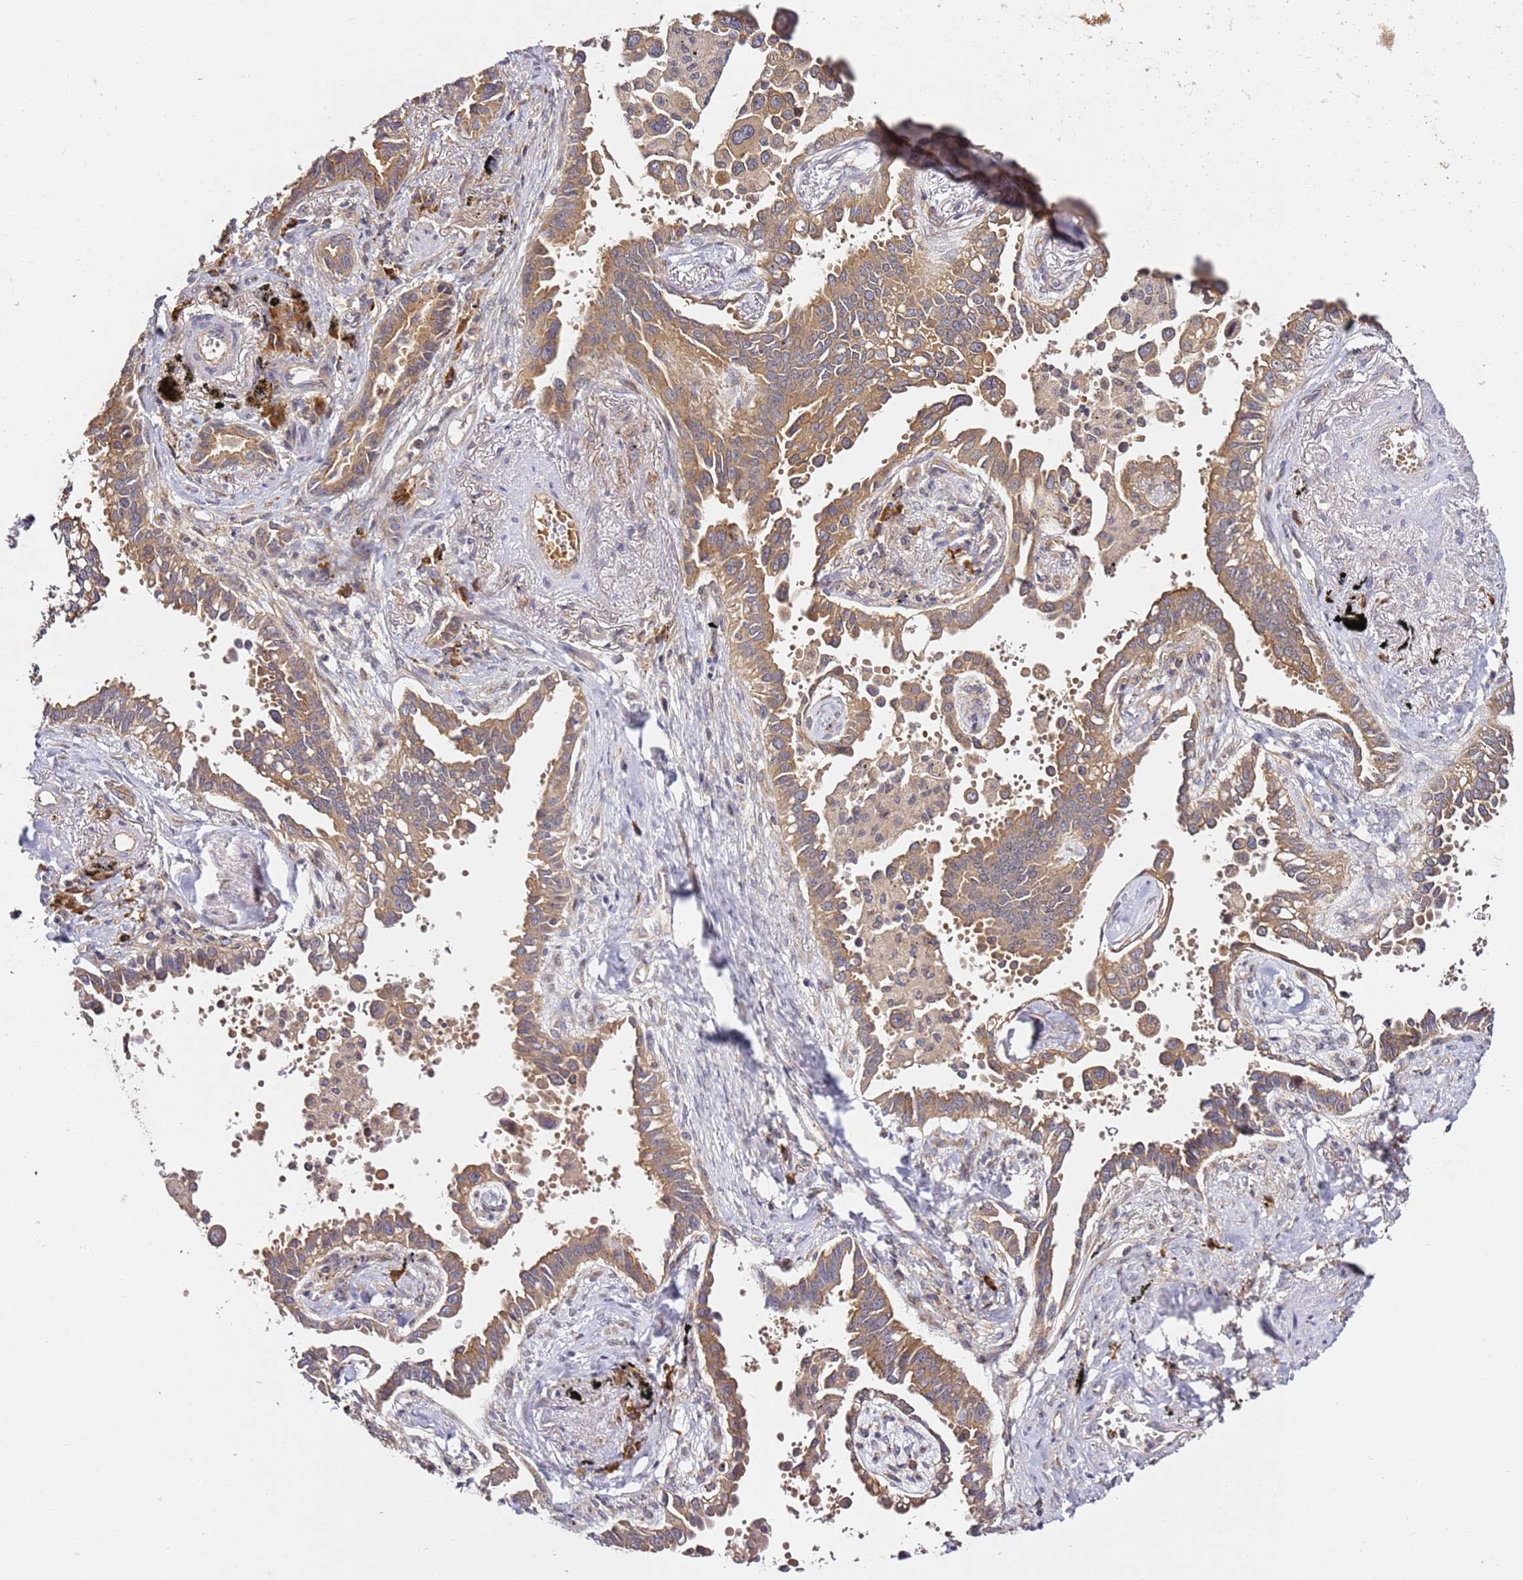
{"staining": {"intensity": "moderate", "quantity": ">75%", "location": "cytoplasmic/membranous"}, "tissue": "lung cancer", "cell_type": "Tumor cells", "image_type": "cancer", "snomed": [{"axis": "morphology", "description": "Adenocarcinoma, NOS"}, {"axis": "topography", "description": "Lung"}], "caption": "Brown immunohistochemical staining in lung cancer demonstrates moderate cytoplasmic/membranous positivity in about >75% of tumor cells.", "gene": "OSBPL2", "patient": {"sex": "male", "age": 67}}